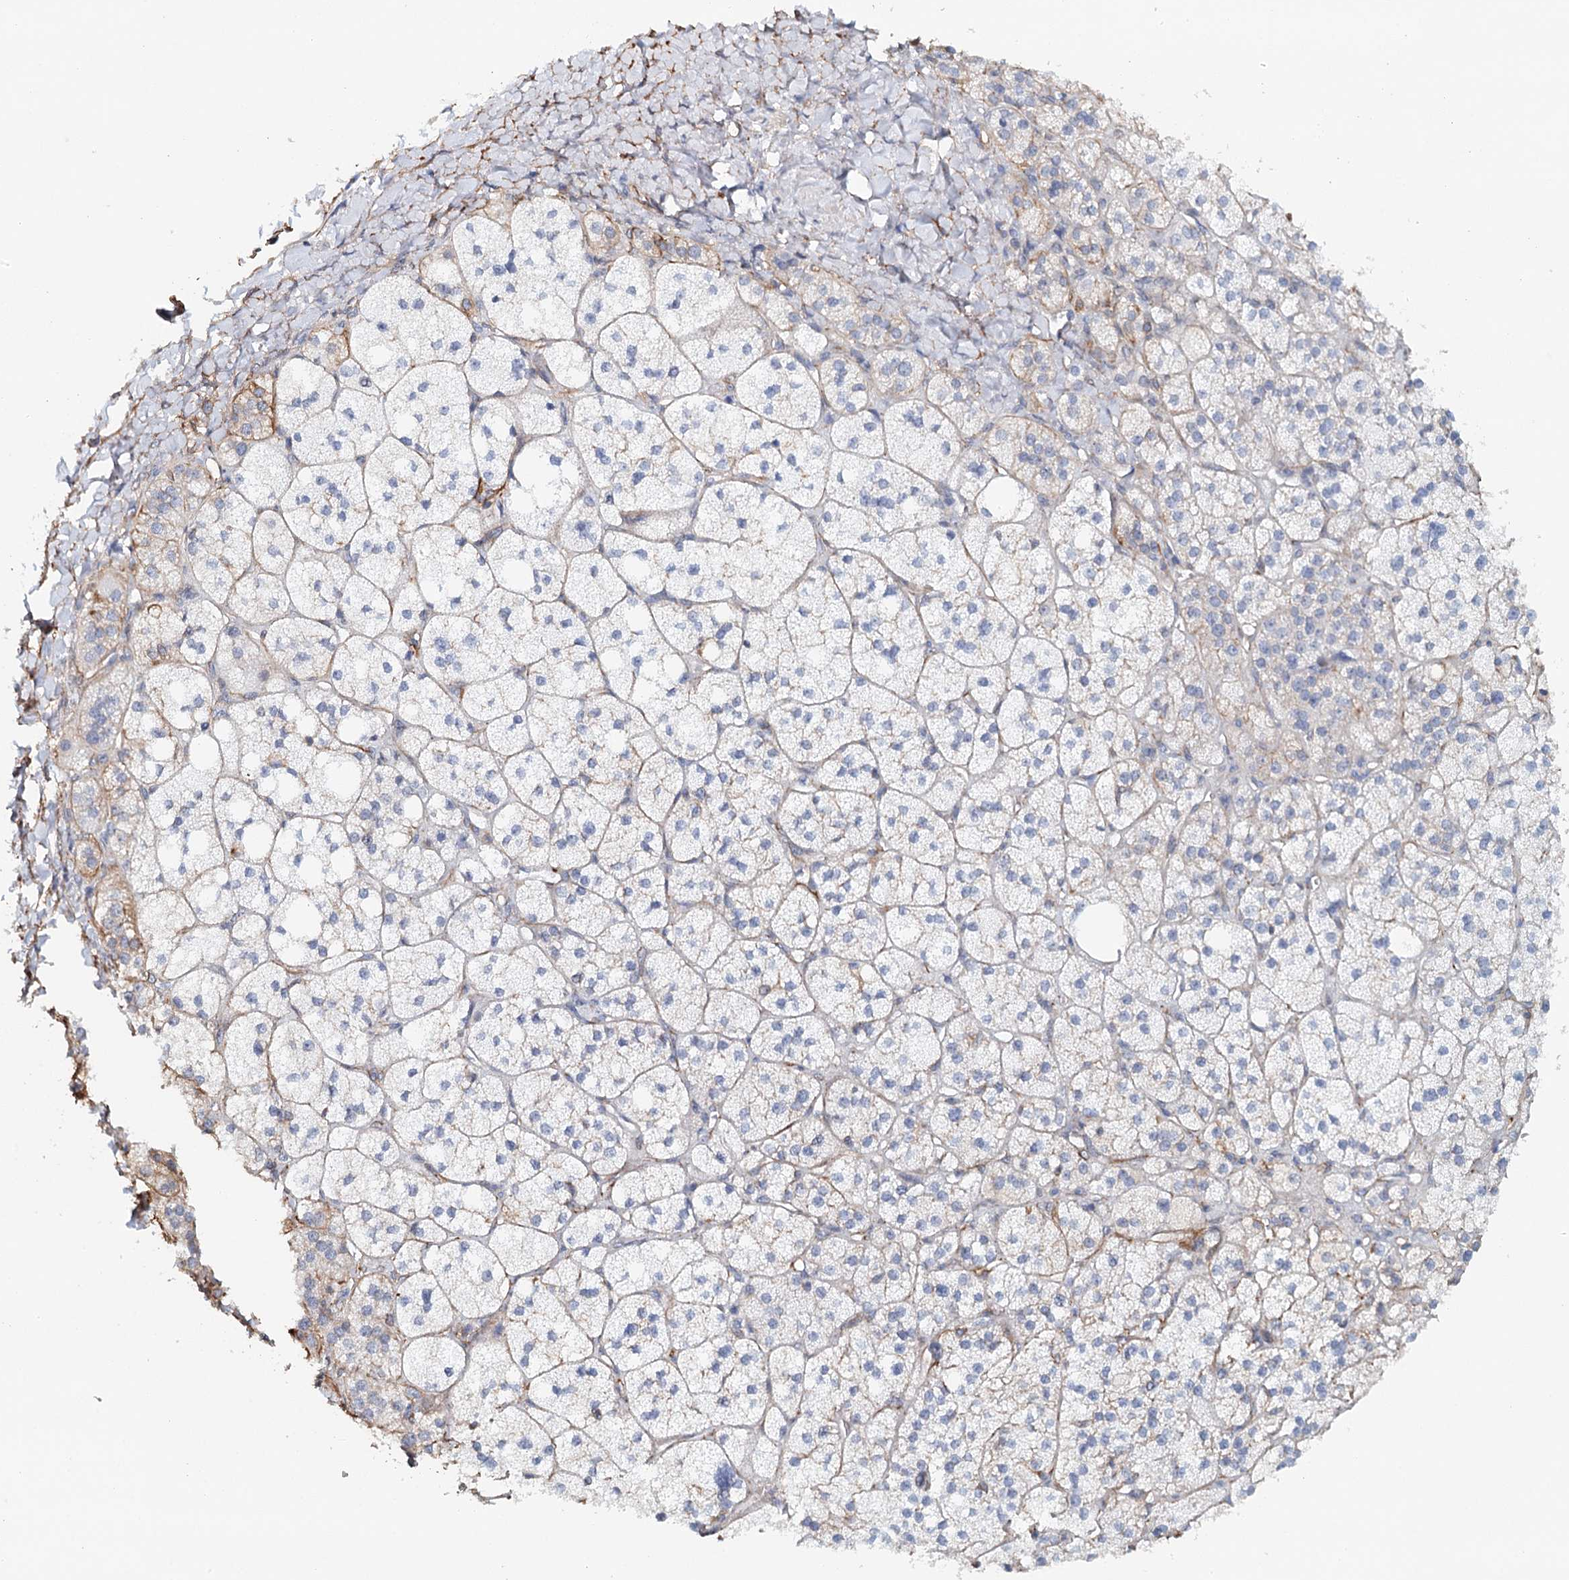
{"staining": {"intensity": "weak", "quantity": "<25%", "location": "cytoplasmic/membranous"}, "tissue": "adrenal gland", "cell_type": "Glandular cells", "image_type": "normal", "snomed": [{"axis": "morphology", "description": "Normal tissue, NOS"}, {"axis": "topography", "description": "Adrenal gland"}], "caption": "Immunohistochemistry image of benign adrenal gland stained for a protein (brown), which reveals no expression in glandular cells. (Brightfield microscopy of DAB IHC at high magnification).", "gene": "SYNPO", "patient": {"sex": "male", "age": 61}}